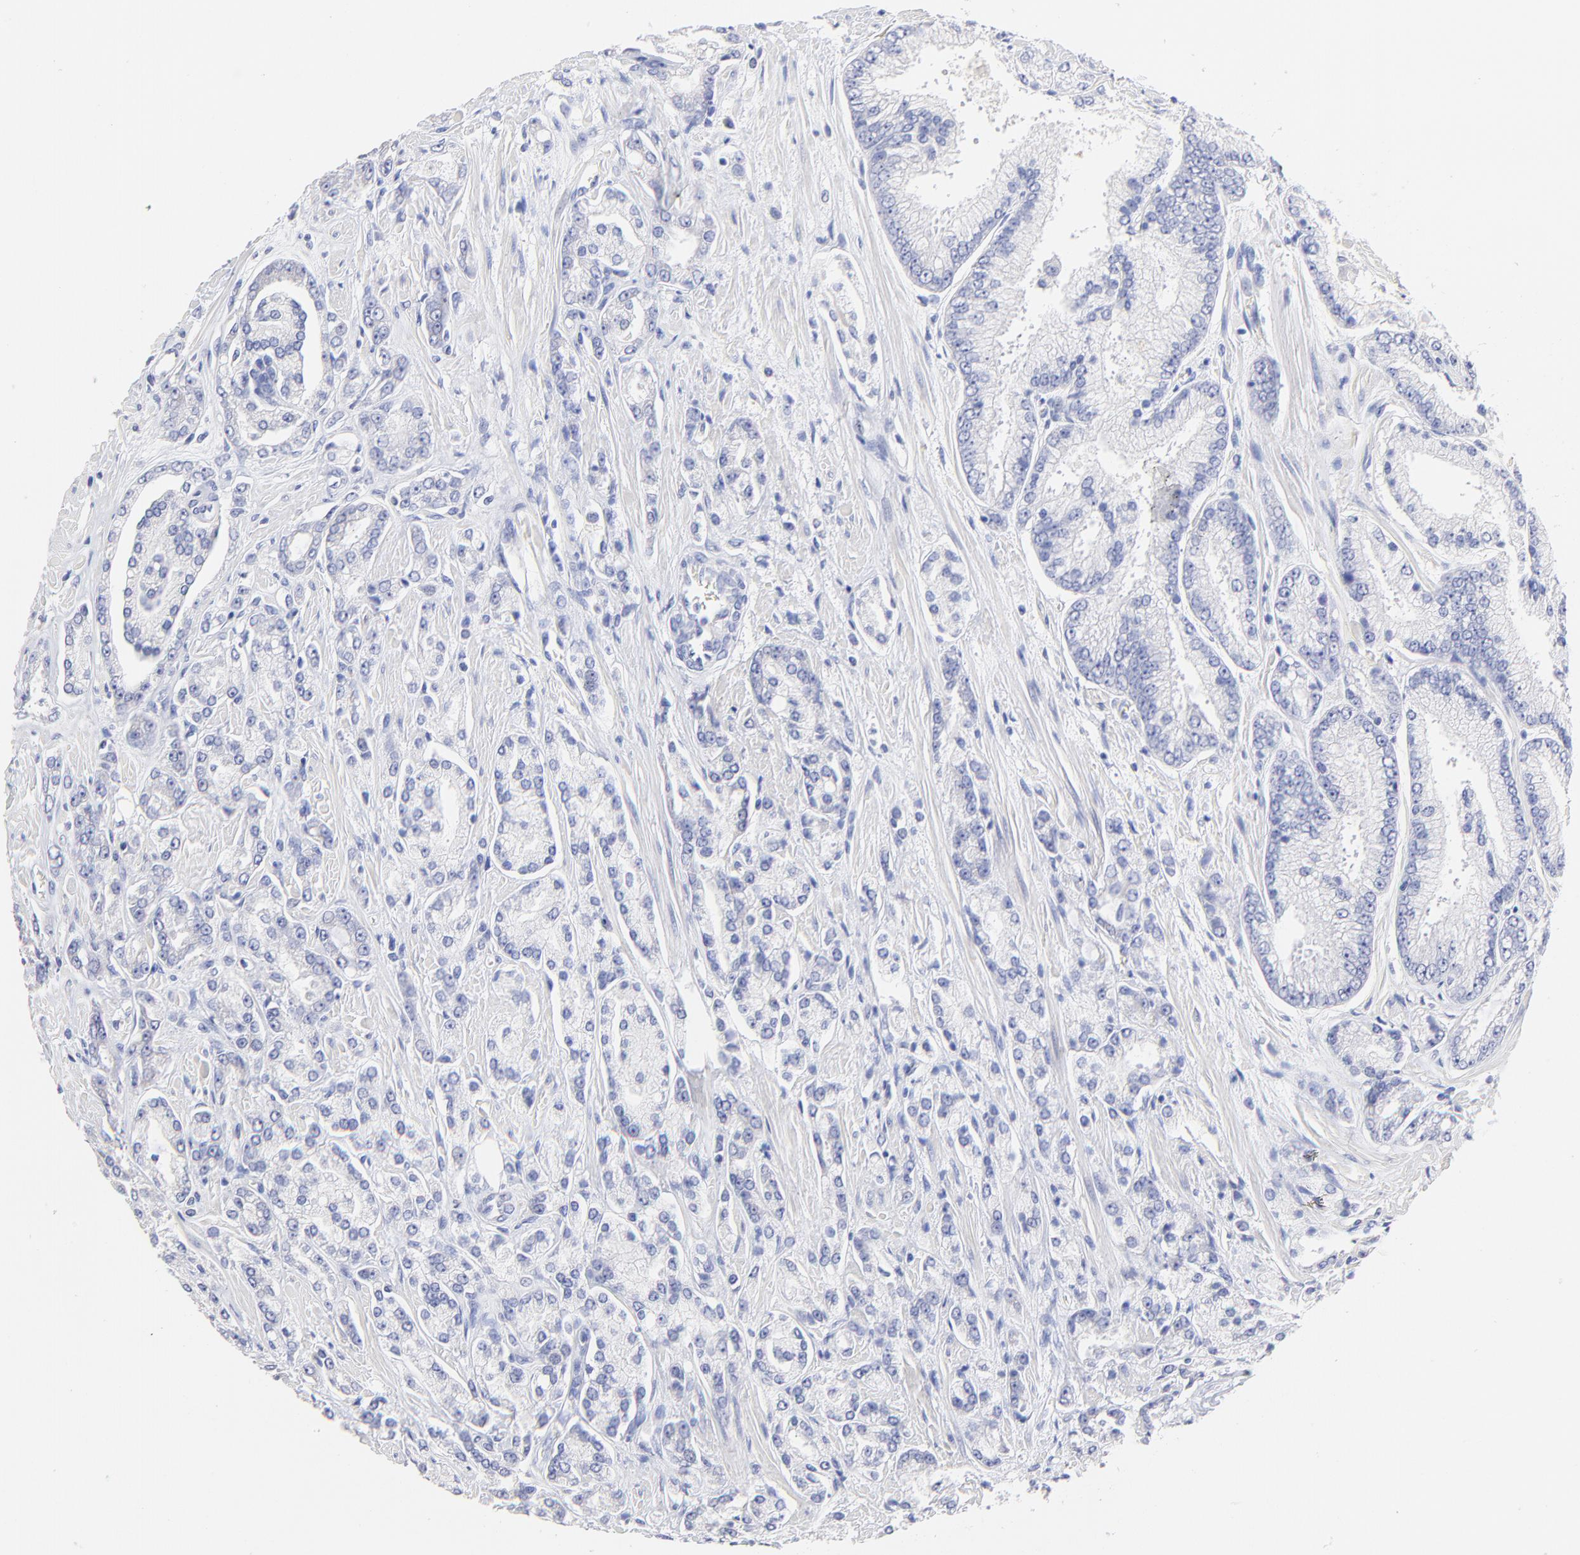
{"staining": {"intensity": "negative", "quantity": "none", "location": "none"}, "tissue": "prostate cancer", "cell_type": "Tumor cells", "image_type": "cancer", "snomed": [{"axis": "morphology", "description": "Adenocarcinoma, High grade"}, {"axis": "topography", "description": "Prostate"}], "caption": "IHC of prostate cancer displays no staining in tumor cells.", "gene": "CFAP57", "patient": {"sex": "male", "age": 71}}